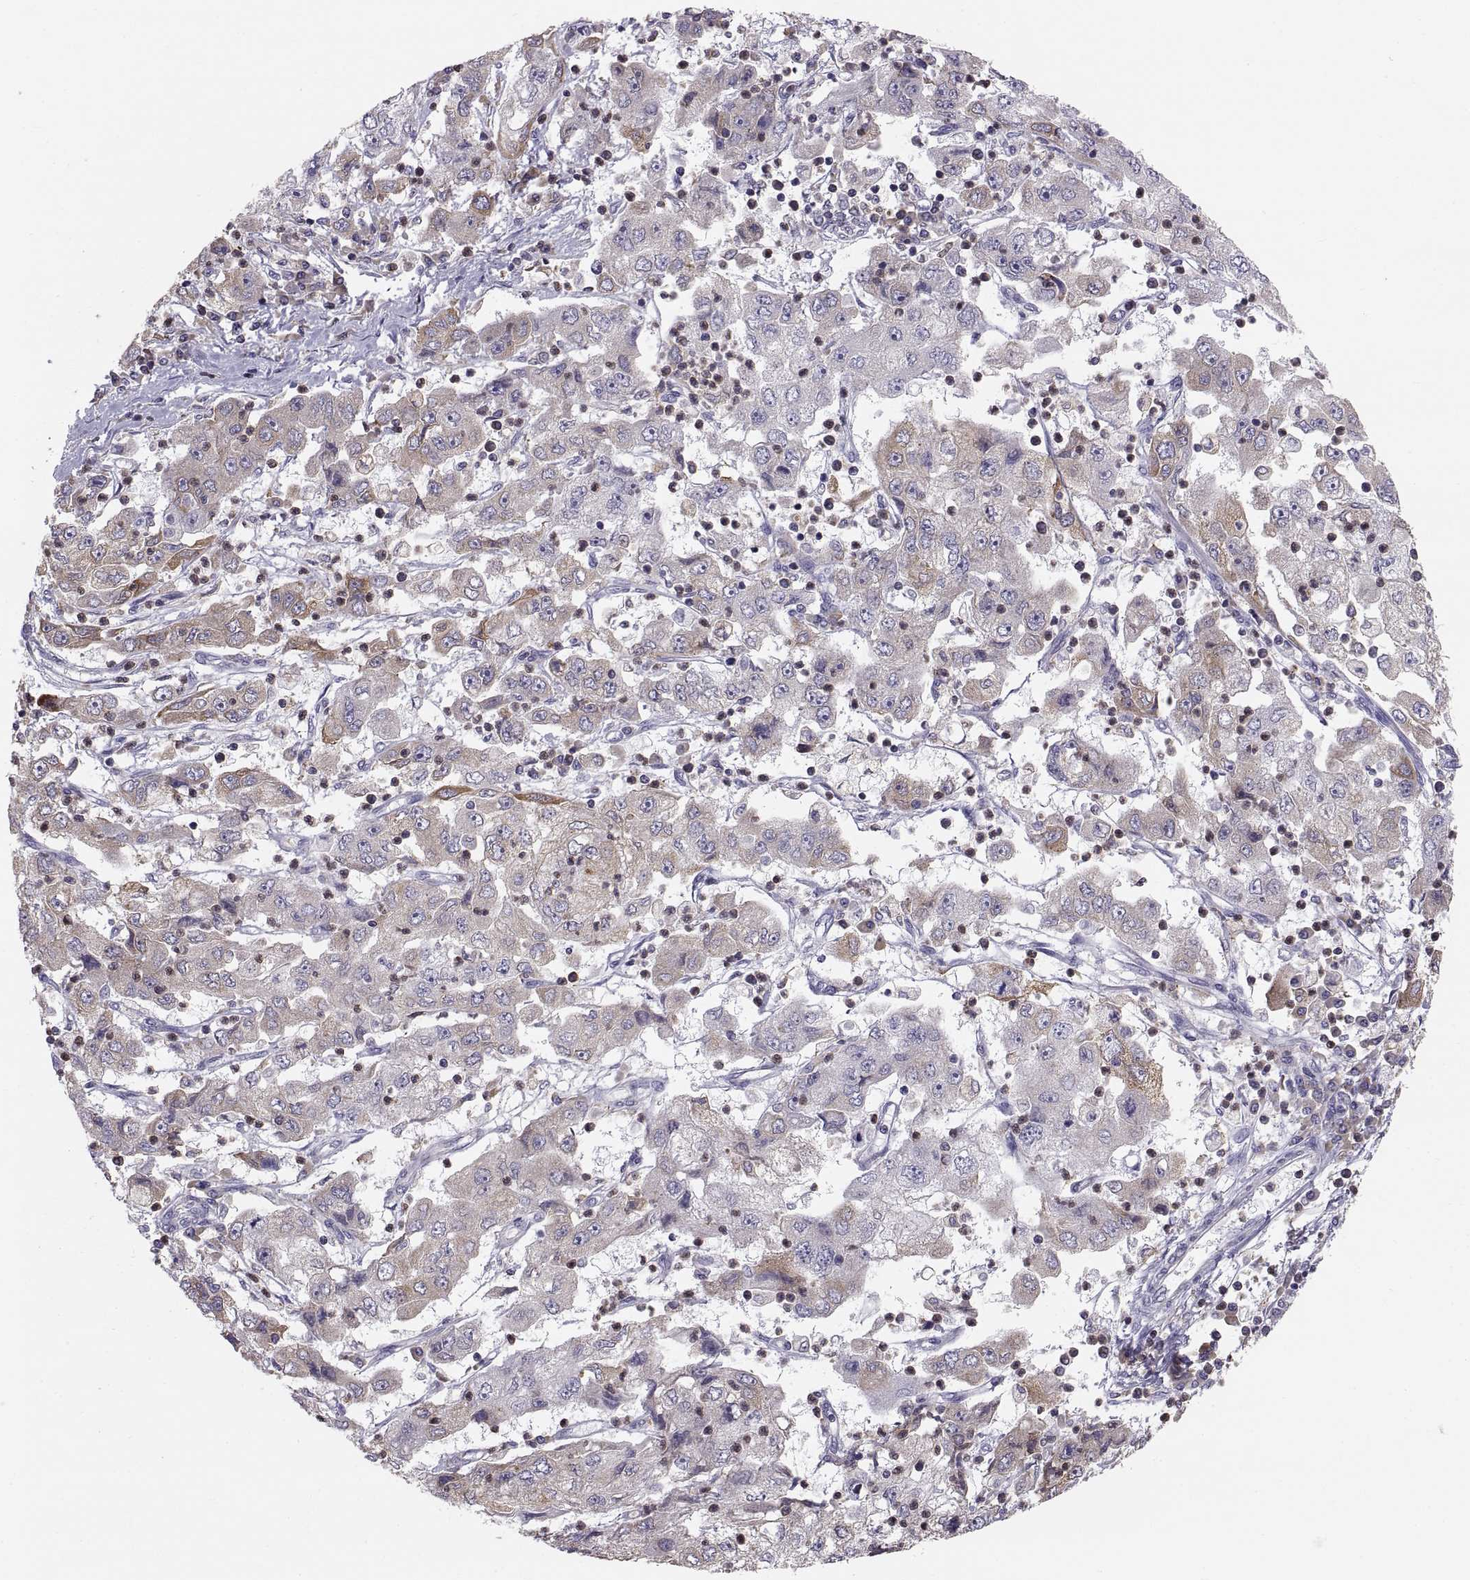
{"staining": {"intensity": "weak", "quantity": "25%-75%", "location": "cytoplasmic/membranous"}, "tissue": "cervical cancer", "cell_type": "Tumor cells", "image_type": "cancer", "snomed": [{"axis": "morphology", "description": "Squamous cell carcinoma, NOS"}, {"axis": "topography", "description": "Cervix"}], "caption": "High-power microscopy captured an IHC micrograph of cervical cancer (squamous cell carcinoma), revealing weak cytoplasmic/membranous positivity in about 25%-75% of tumor cells.", "gene": "ERO1A", "patient": {"sex": "female", "age": 36}}